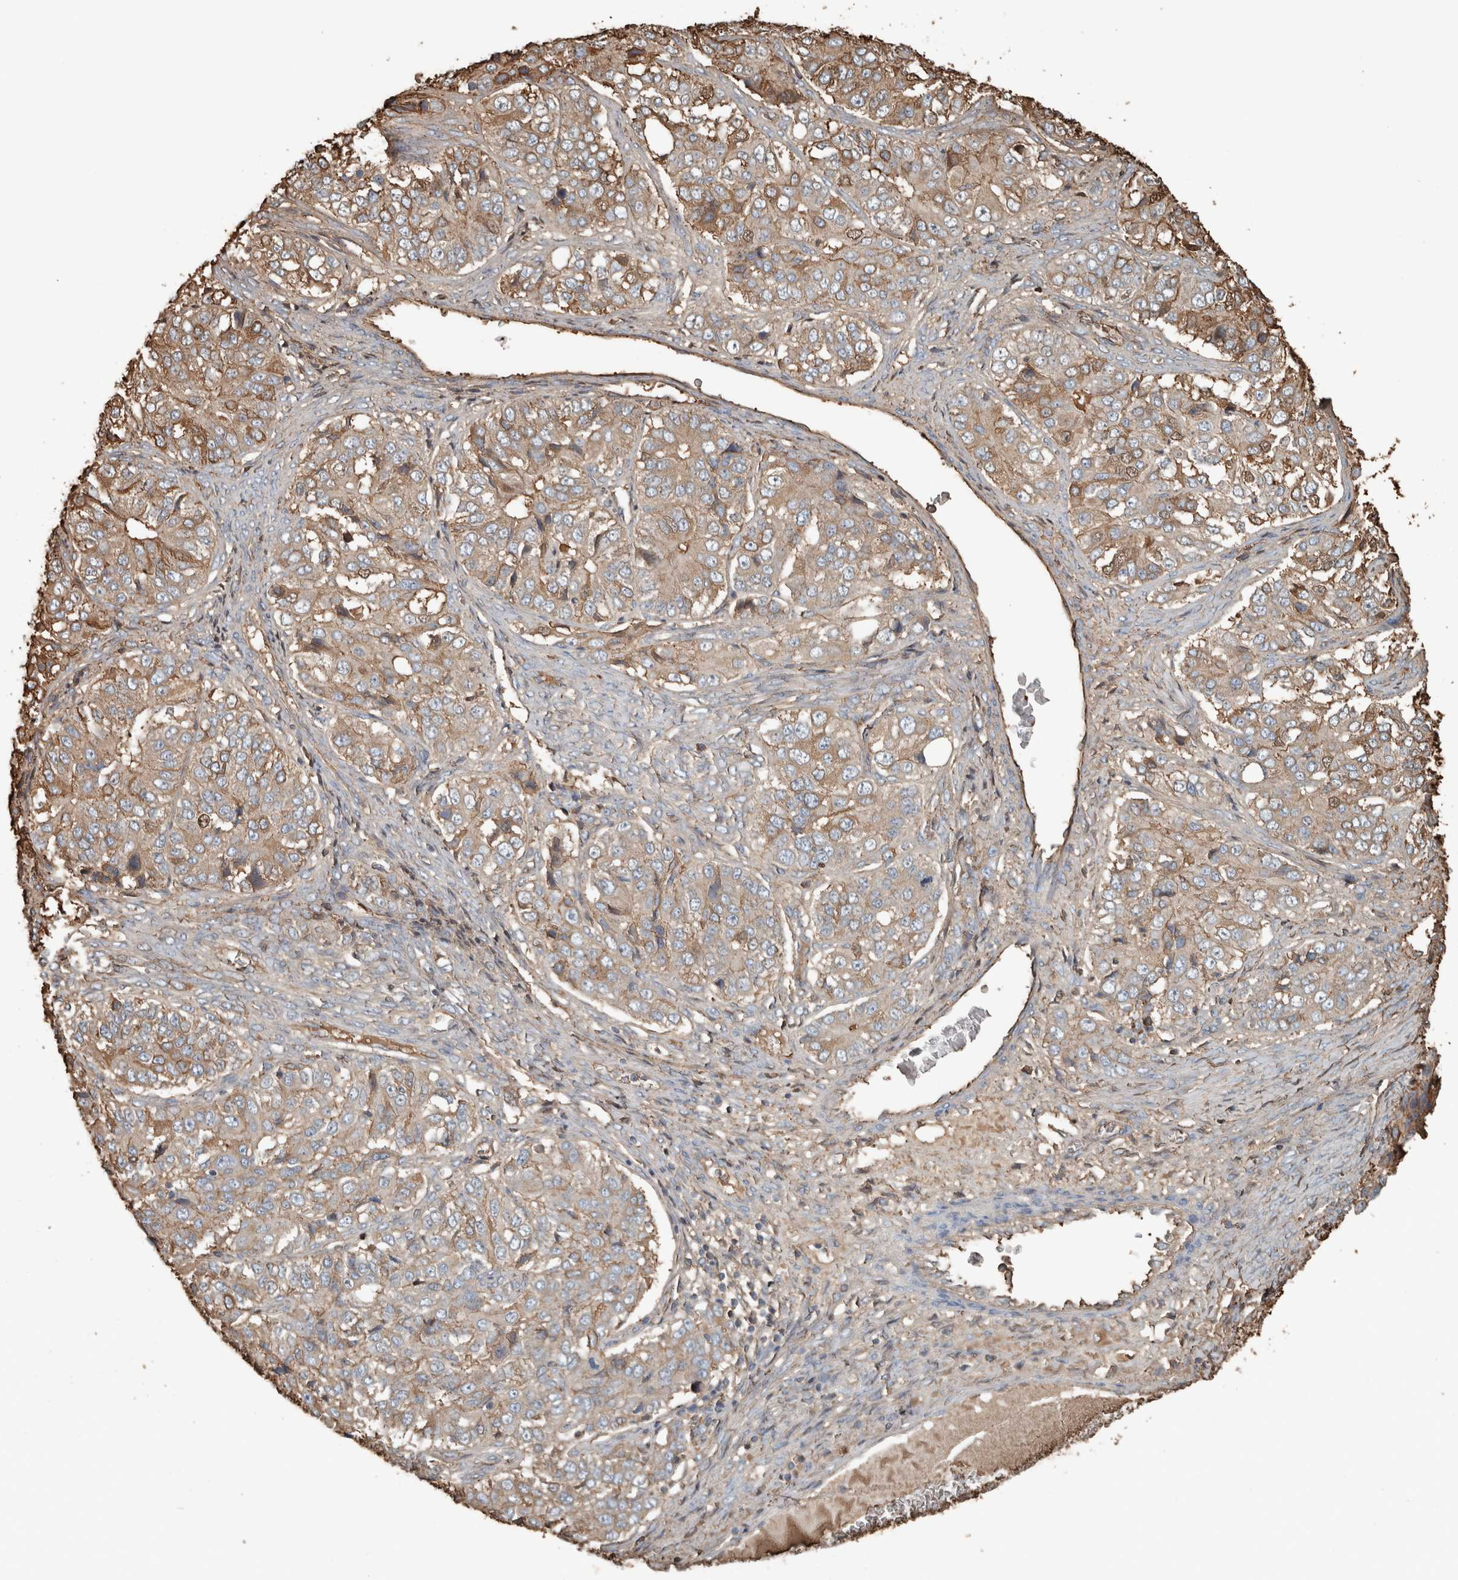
{"staining": {"intensity": "weak", "quantity": ">75%", "location": "cytoplasmic/membranous"}, "tissue": "ovarian cancer", "cell_type": "Tumor cells", "image_type": "cancer", "snomed": [{"axis": "morphology", "description": "Carcinoma, endometroid"}, {"axis": "topography", "description": "Ovary"}], "caption": "Immunohistochemical staining of ovarian cancer reveals low levels of weak cytoplasmic/membranous protein positivity in about >75% of tumor cells.", "gene": "USP34", "patient": {"sex": "female", "age": 51}}